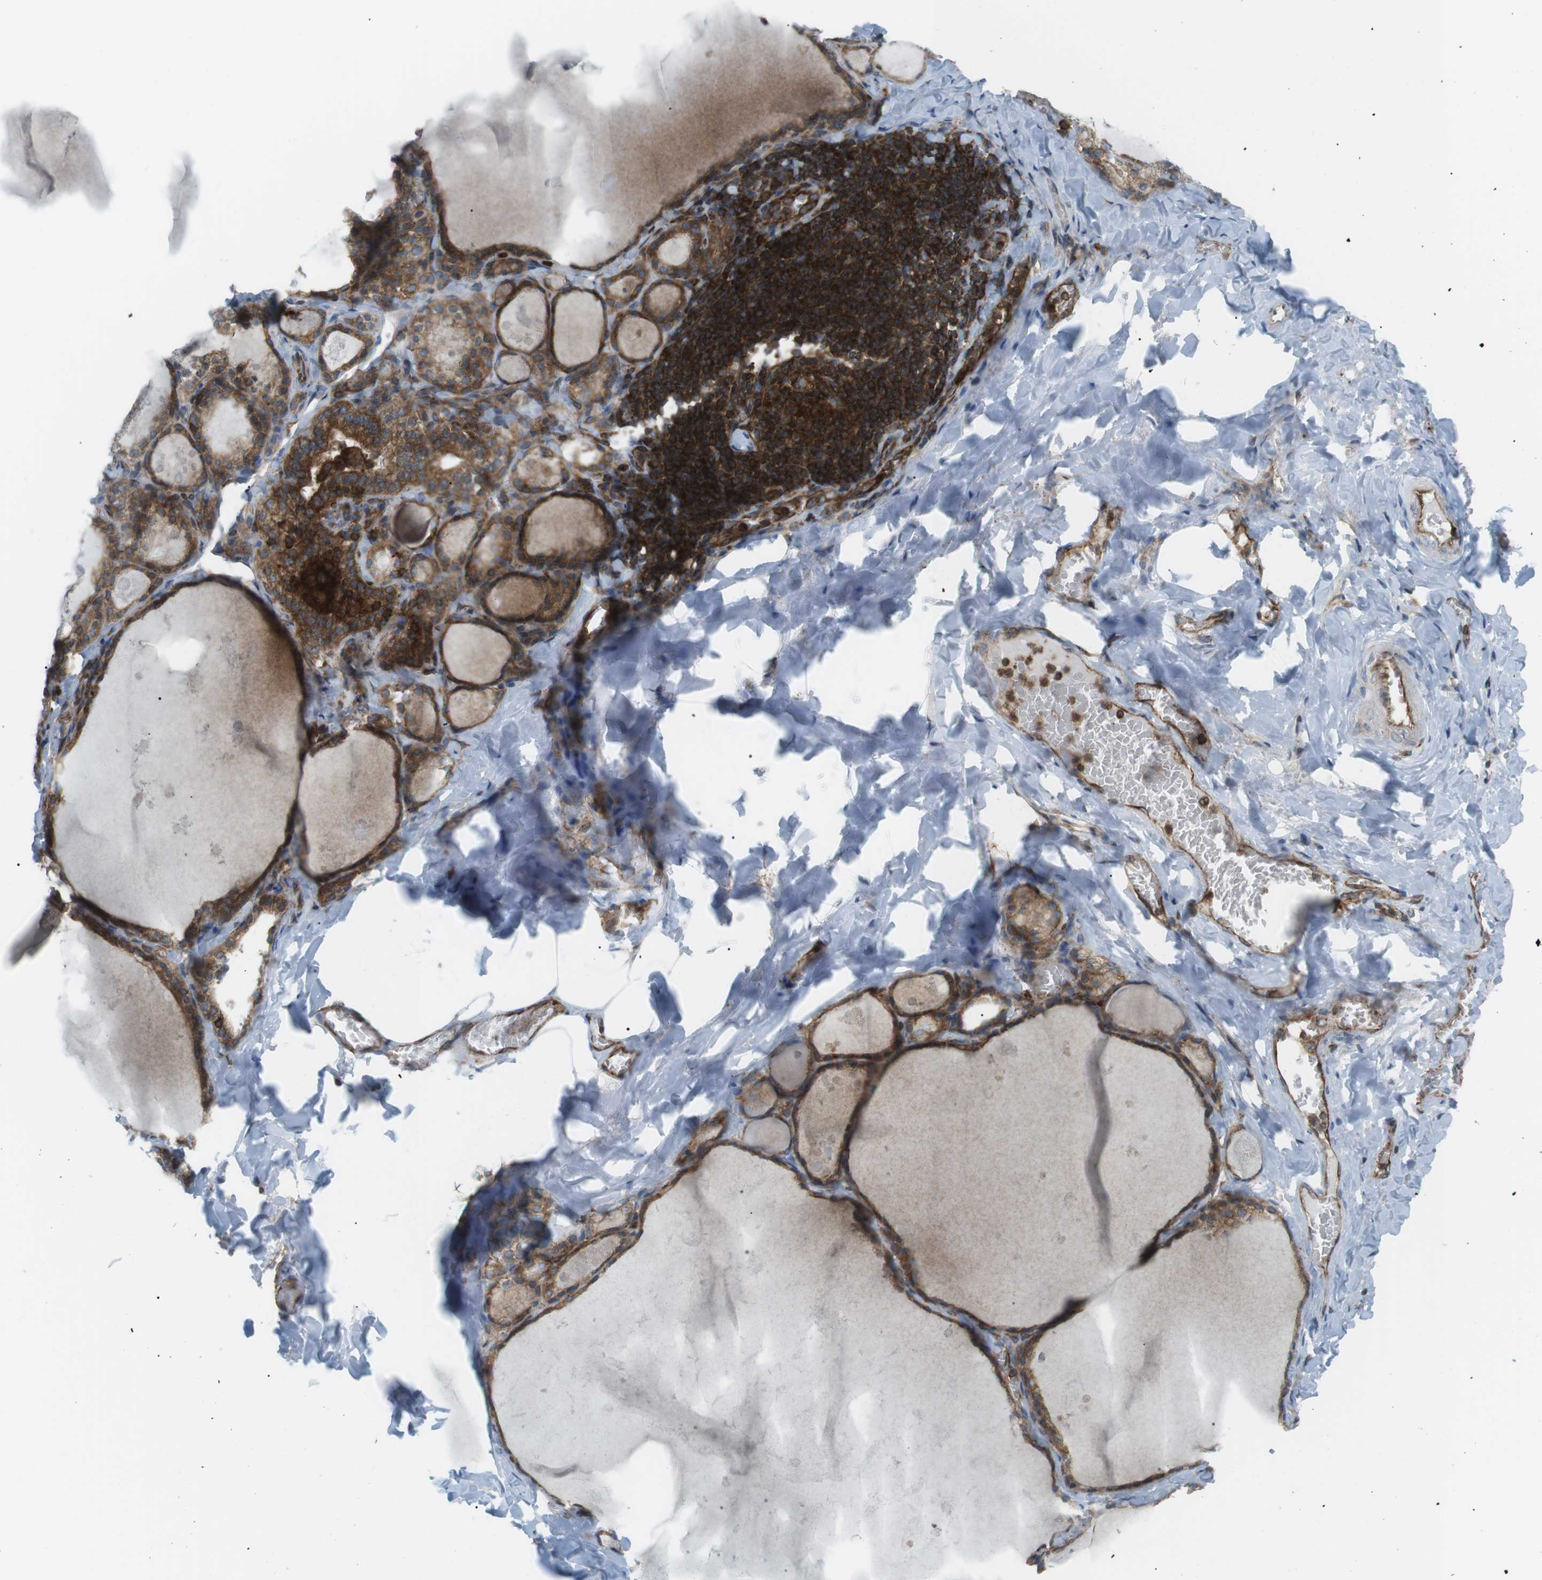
{"staining": {"intensity": "strong", "quantity": ">75%", "location": "cytoplasmic/membranous"}, "tissue": "thyroid gland", "cell_type": "Glandular cells", "image_type": "normal", "snomed": [{"axis": "morphology", "description": "Normal tissue, NOS"}, {"axis": "topography", "description": "Thyroid gland"}], "caption": "Immunohistochemical staining of normal thyroid gland shows strong cytoplasmic/membranous protein positivity in approximately >75% of glandular cells.", "gene": "FLII", "patient": {"sex": "male", "age": 56}}